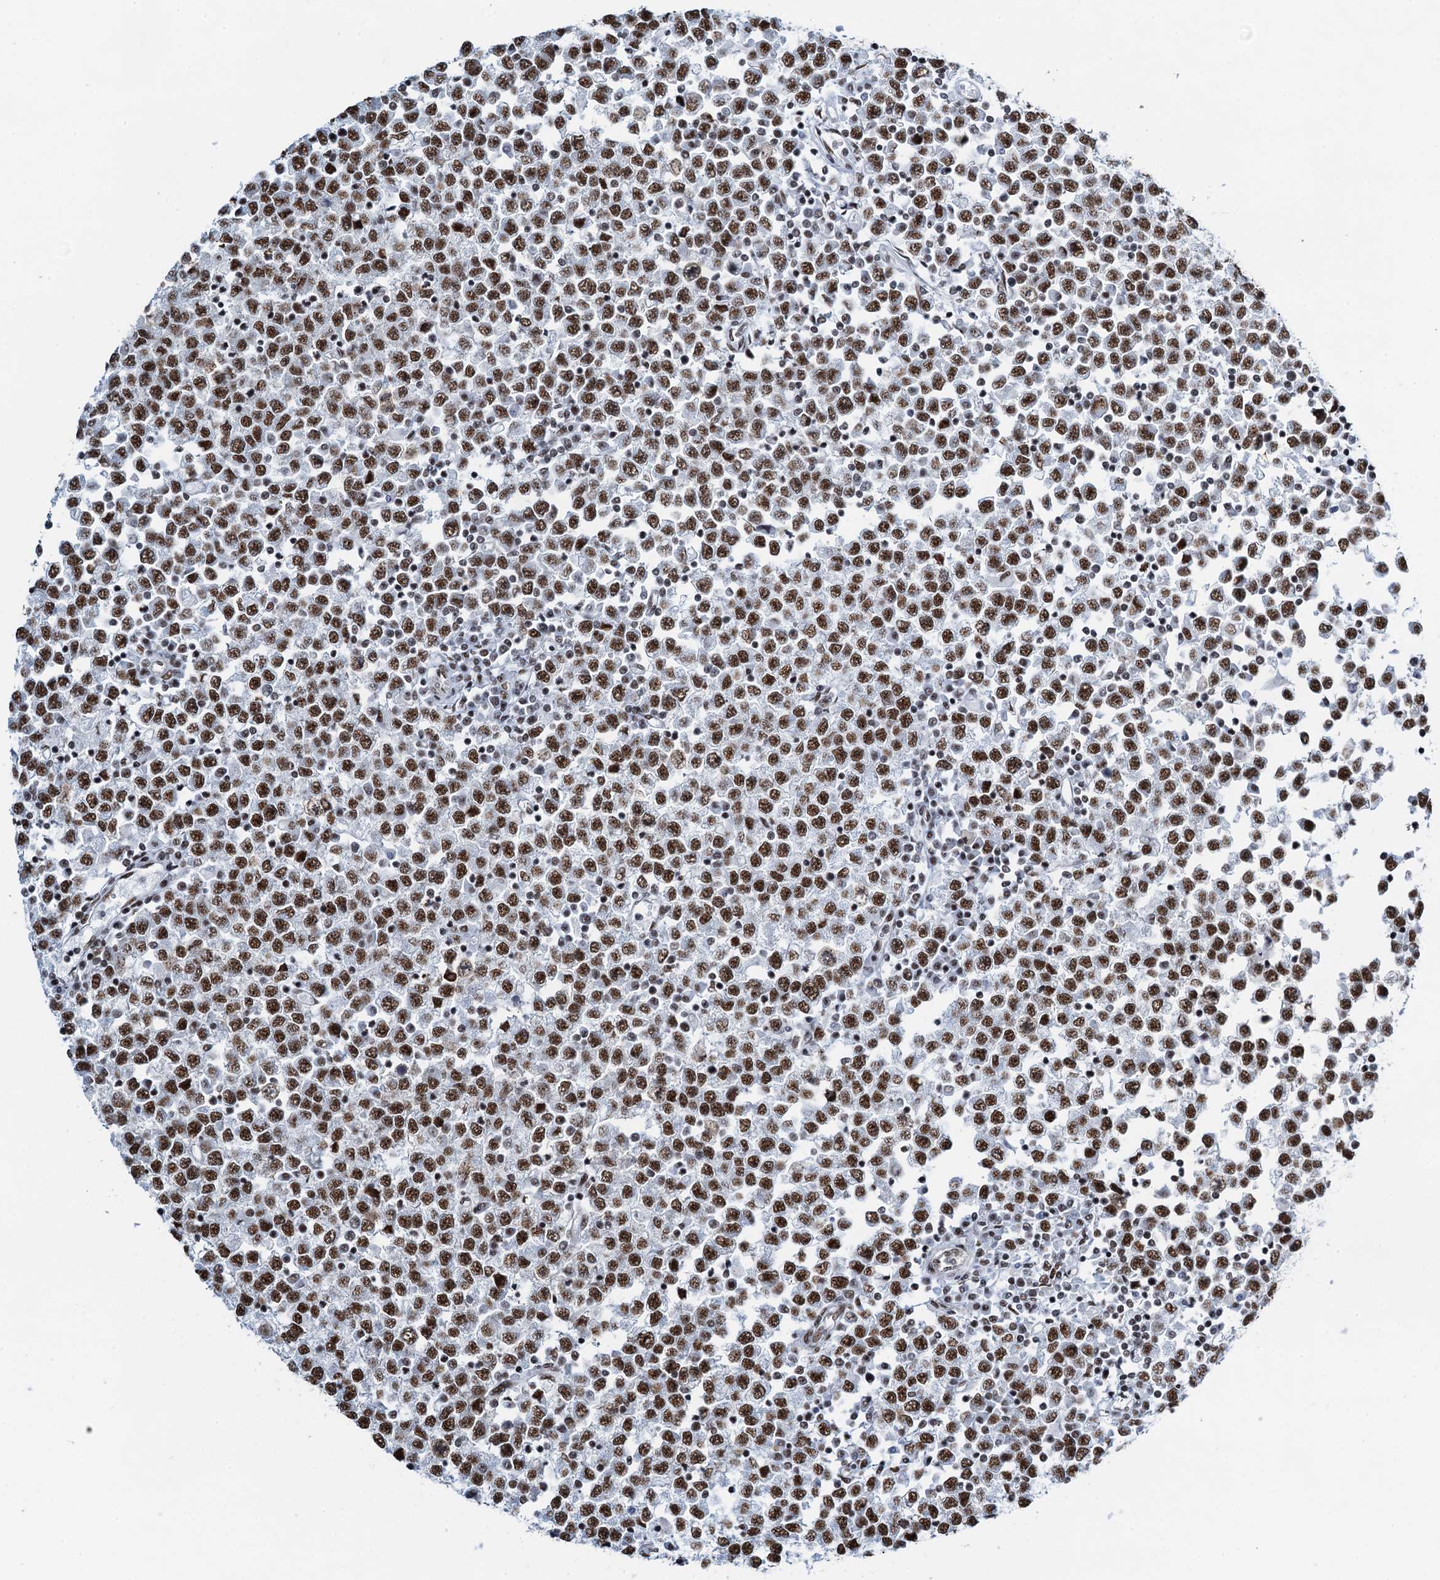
{"staining": {"intensity": "moderate", "quantity": ">75%", "location": "nuclear"}, "tissue": "testis cancer", "cell_type": "Tumor cells", "image_type": "cancer", "snomed": [{"axis": "morphology", "description": "Seminoma, NOS"}, {"axis": "topography", "description": "Testis"}], "caption": "Immunohistochemical staining of testis cancer displays medium levels of moderate nuclear protein expression in approximately >75% of tumor cells. The staining was performed using DAB (3,3'-diaminobenzidine), with brown indicating positive protein expression. Nuclei are stained blue with hematoxylin.", "gene": "ZNF609", "patient": {"sex": "male", "age": 65}}